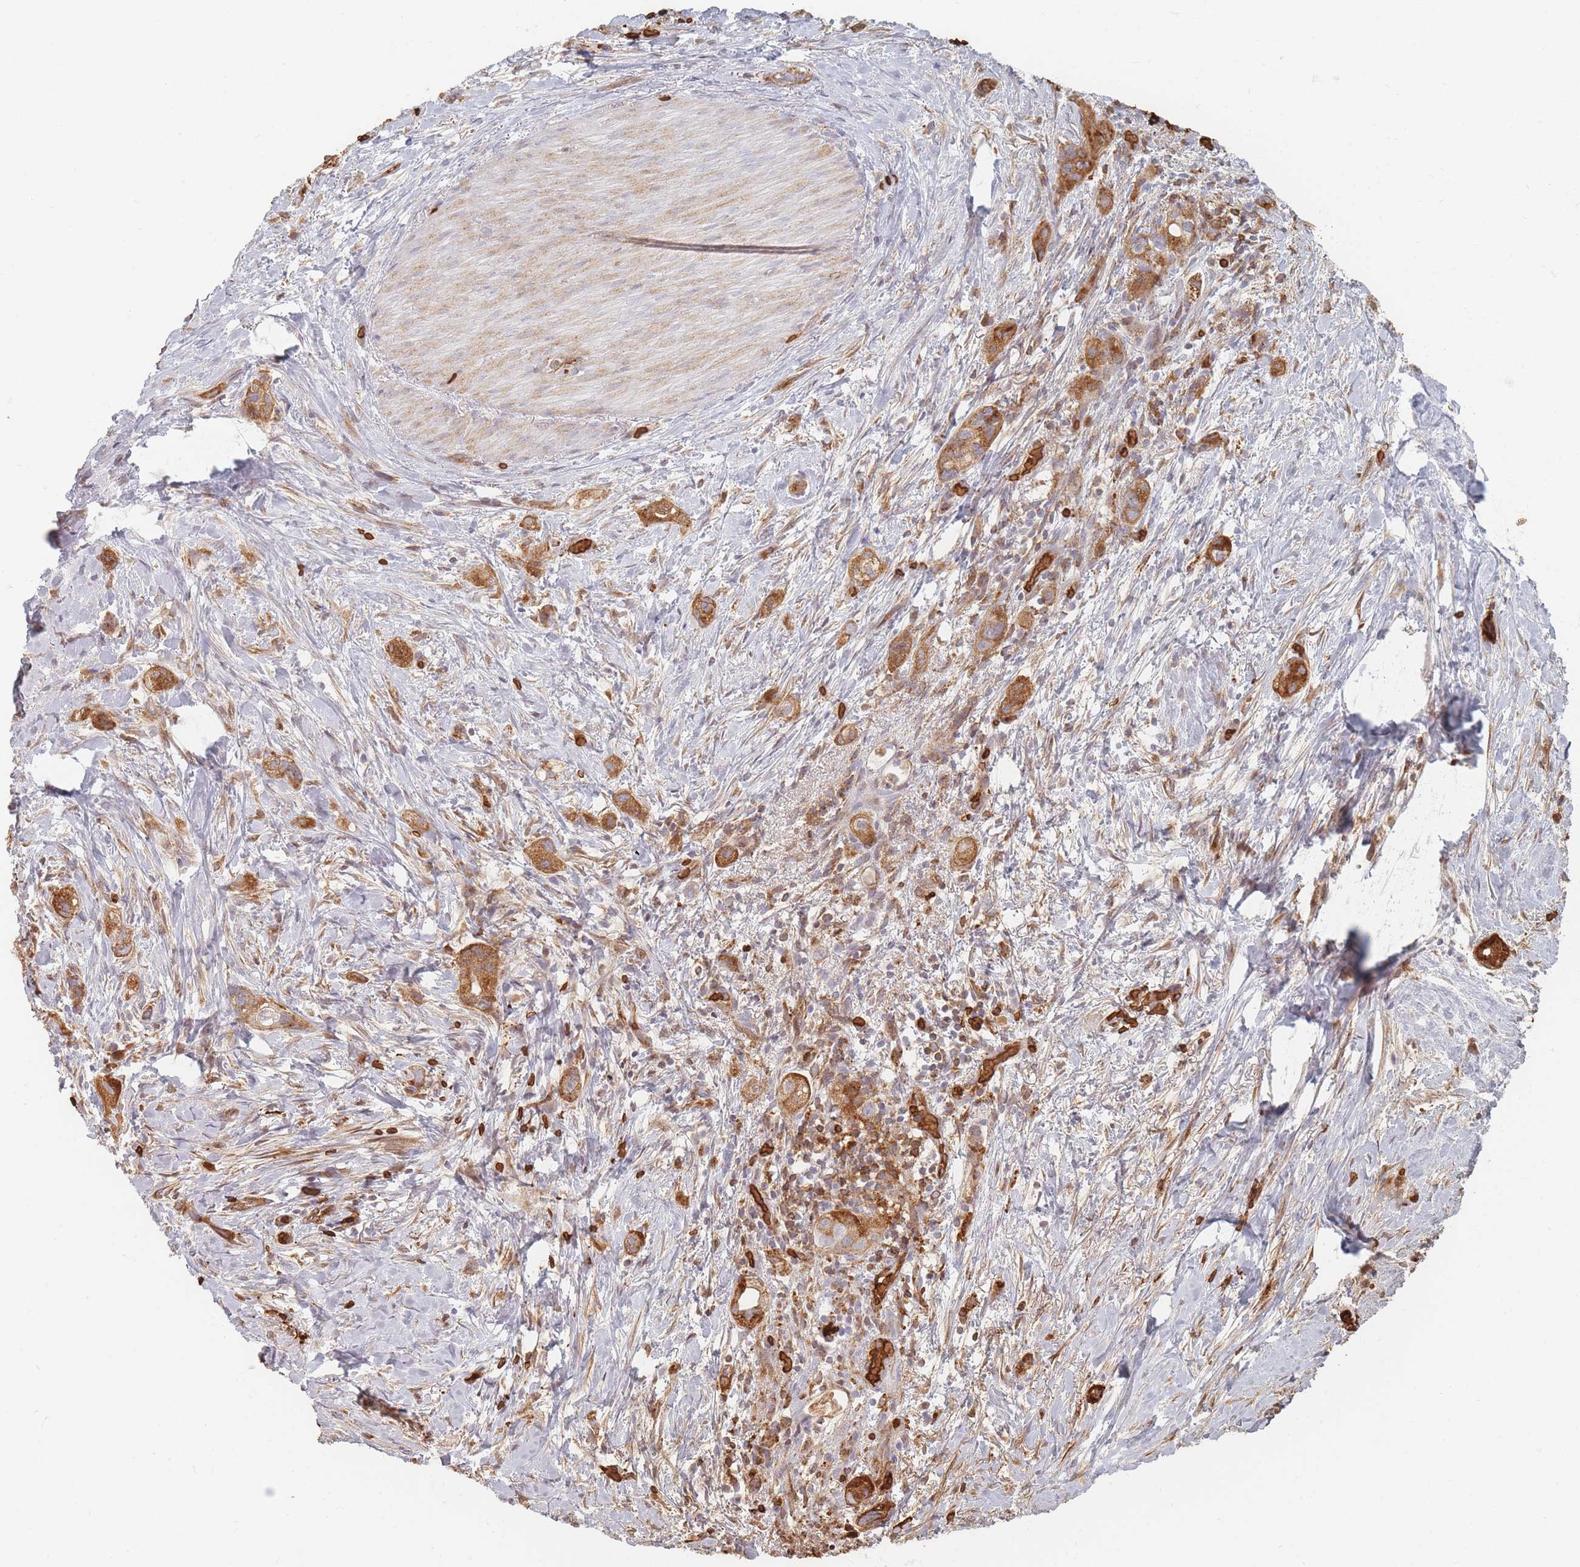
{"staining": {"intensity": "moderate", "quantity": ">75%", "location": "cytoplasmic/membranous"}, "tissue": "stomach cancer", "cell_type": "Tumor cells", "image_type": "cancer", "snomed": [{"axis": "morphology", "description": "Adenocarcinoma, NOS"}, {"axis": "topography", "description": "Stomach"}, {"axis": "topography", "description": "Stomach, lower"}], "caption": "Immunohistochemical staining of human stomach cancer (adenocarcinoma) exhibits medium levels of moderate cytoplasmic/membranous protein positivity in about >75% of tumor cells.", "gene": "SLC2A6", "patient": {"sex": "female", "age": 48}}